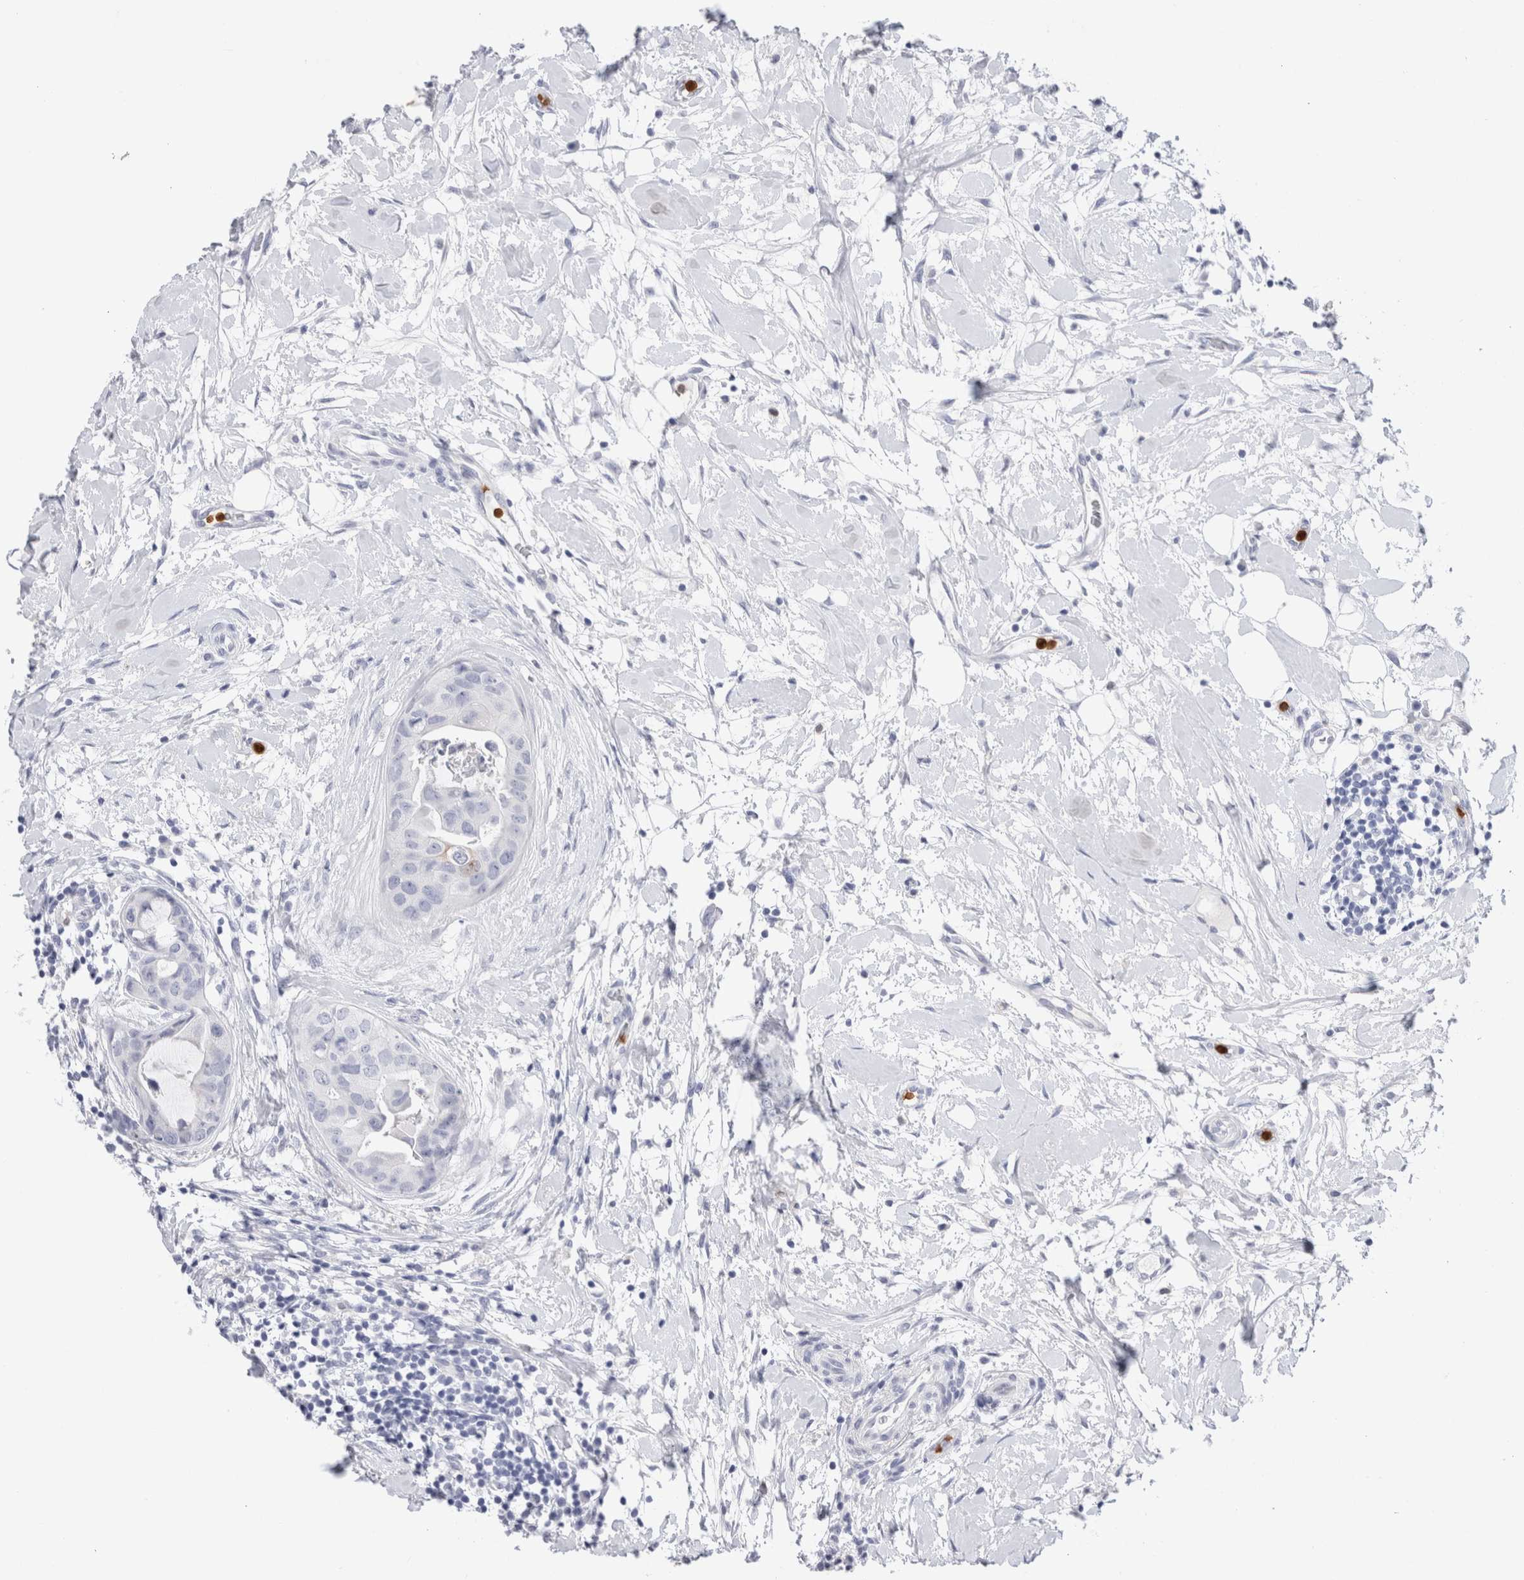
{"staining": {"intensity": "negative", "quantity": "none", "location": "none"}, "tissue": "breast cancer", "cell_type": "Tumor cells", "image_type": "cancer", "snomed": [{"axis": "morphology", "description": "Duct carcinoma"}, {"axis": "topography", "description": "Breast"}], "caption": "Immunohistochemical staining of breast invasive ductal carcinoma shows no significant staining in tumor cells.", "gene": "SLC10A5", "patient": {"sex": "female", "age": 40}}